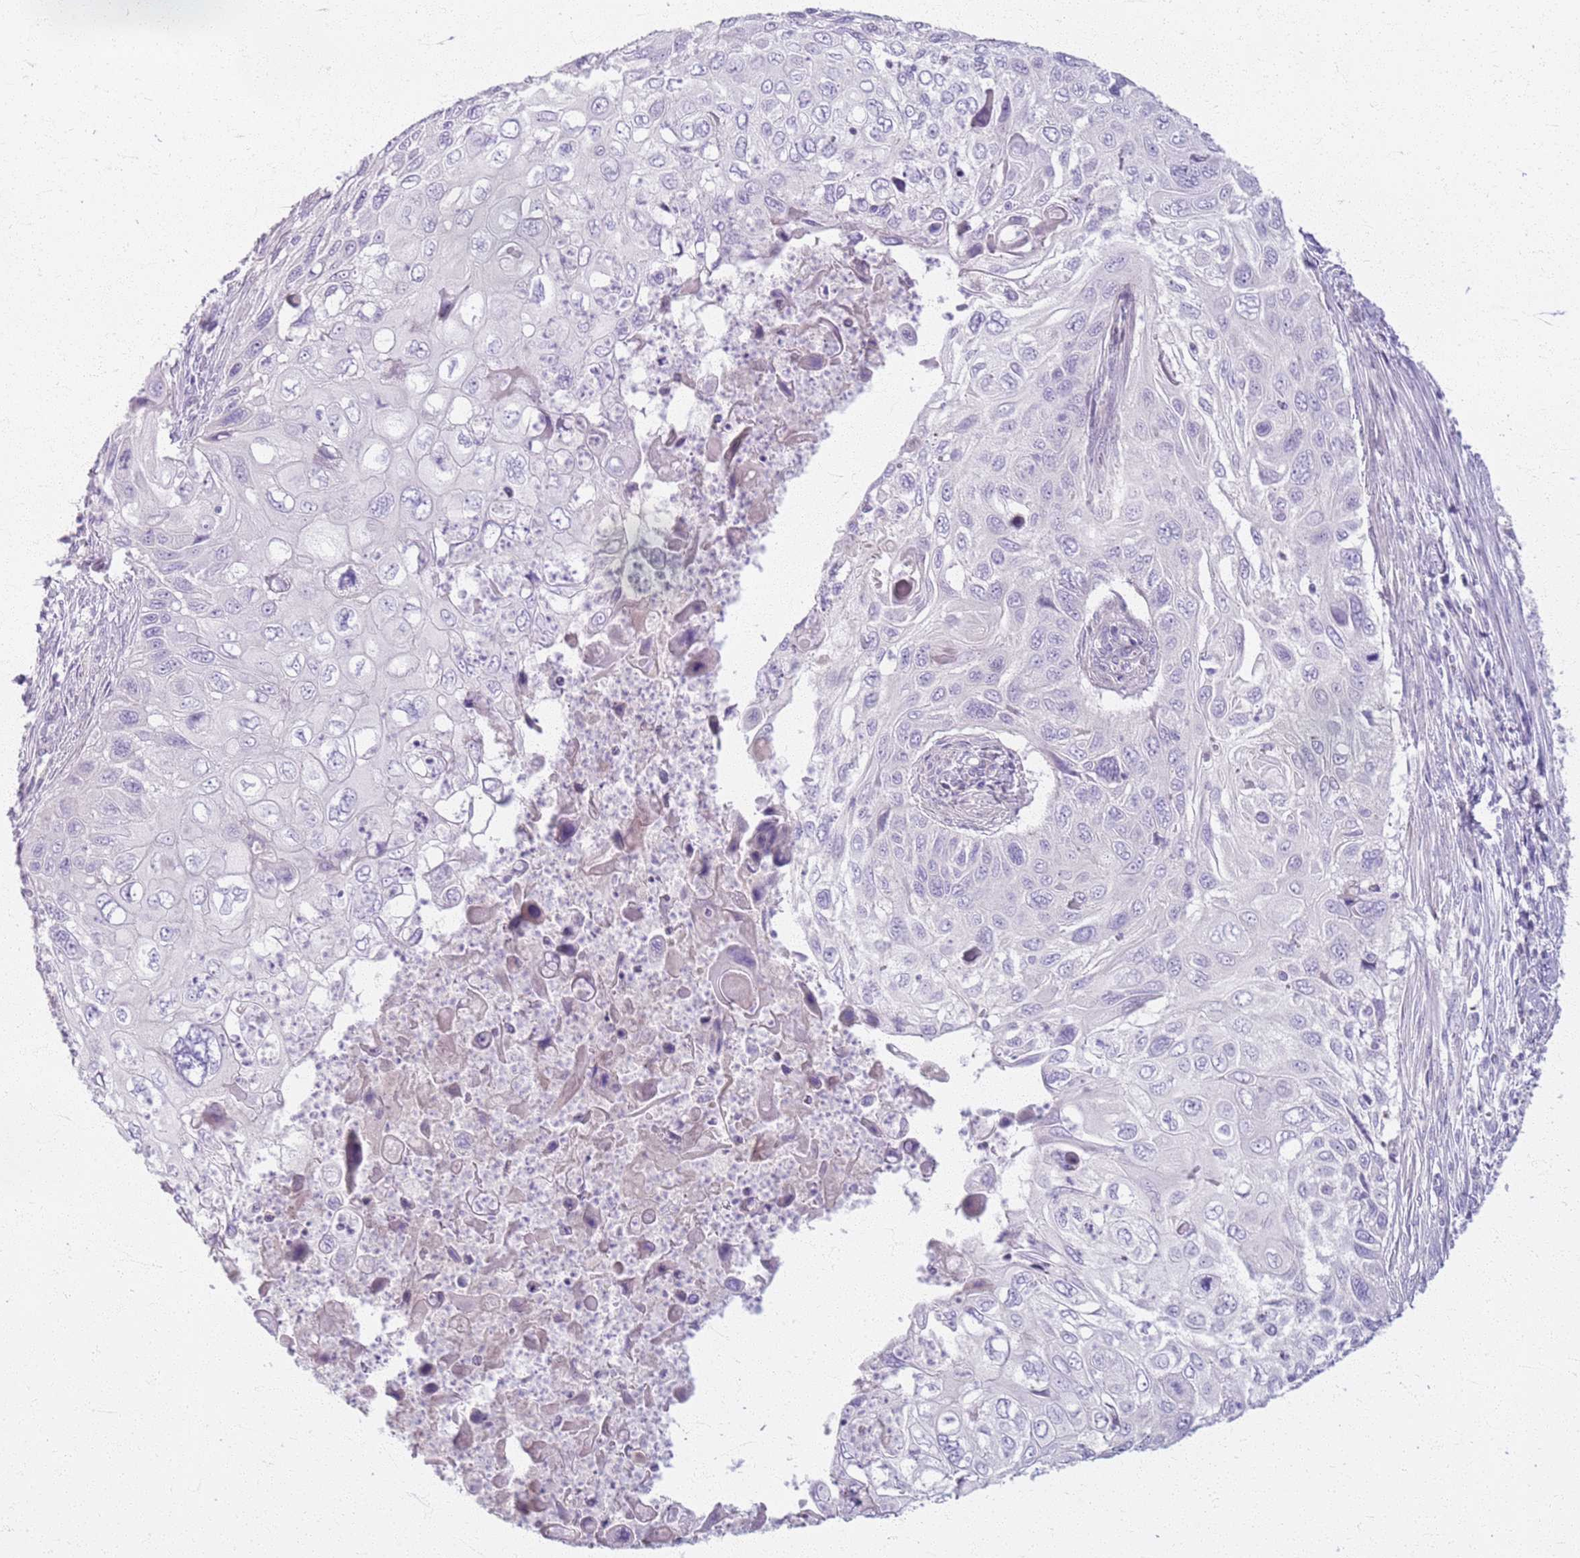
{"staining": {"intensity": "negative", "quantity": "none", "location": "none"}, "tissue": "cervical cancer", "cell_type": "Tumor cells", "image_type": "cancer", "snomed": [{"axis": "morphology", "description": "Squamous cell carcinoma, NOS"}, {"axis": "topography", "description": "Cervix"}], "caption": "Tumor cells are negative for protein expression in human squamous cell carcinoma (cervical).", "gene": "CSRP3", "patient": {"sex": "female", "age": 70}}